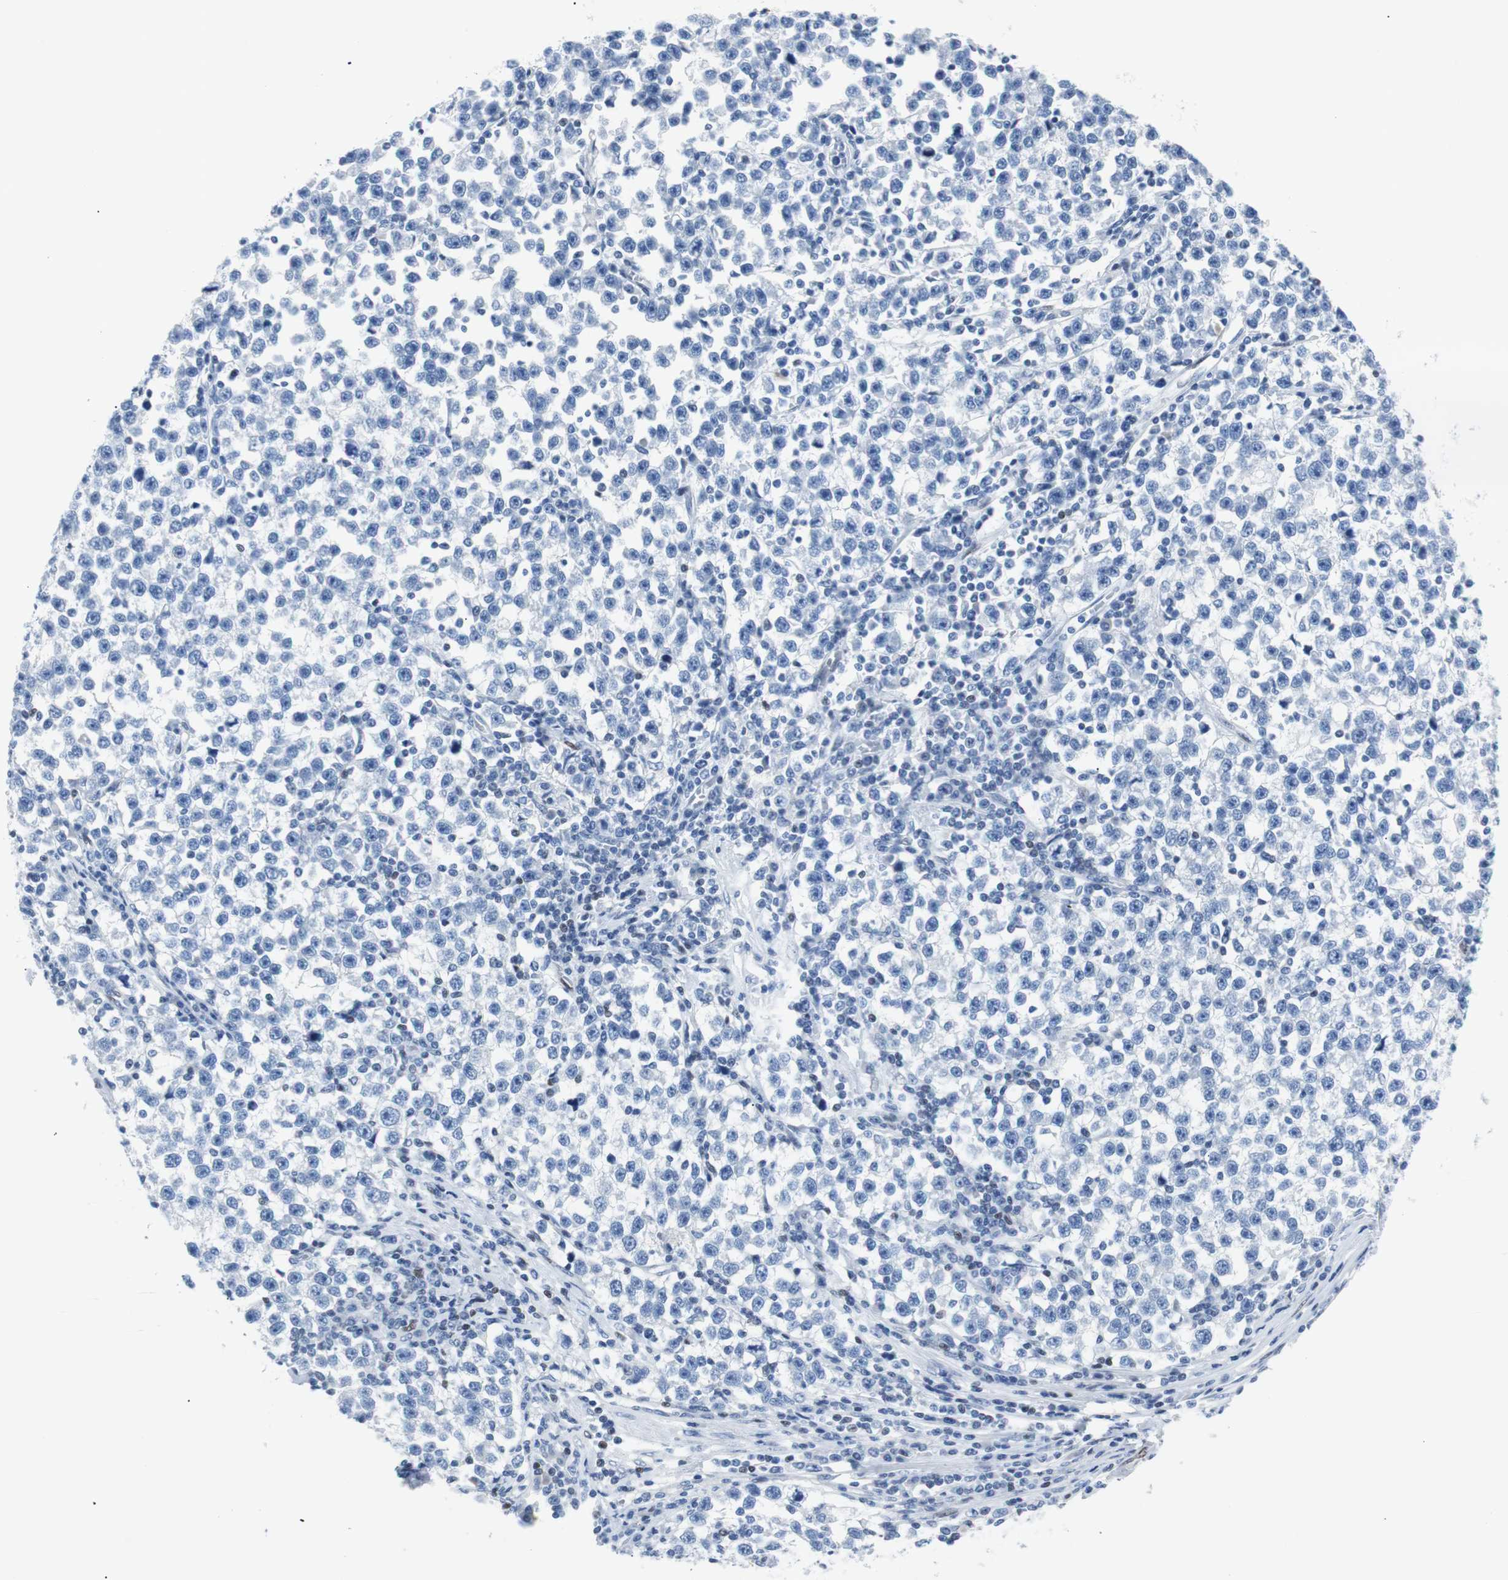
{"staining": {"intensity": "negative", "quantity": "none", "location": "none"}, "tissue": "testis cancer", "cell_type": "Tumor cells", "image_type": "cancer", "snomed": [{"axis": "morphology", "description": "Seminoma, NOS"}, {"axis": "topography", "description": "Testis"}], "caption": "DAB immunohistochemical staining of testis seminoma demonstrates no significant positivity in tumor cells.", "gene": "JUN", "patient": {"sex": "male", "age": 43}}